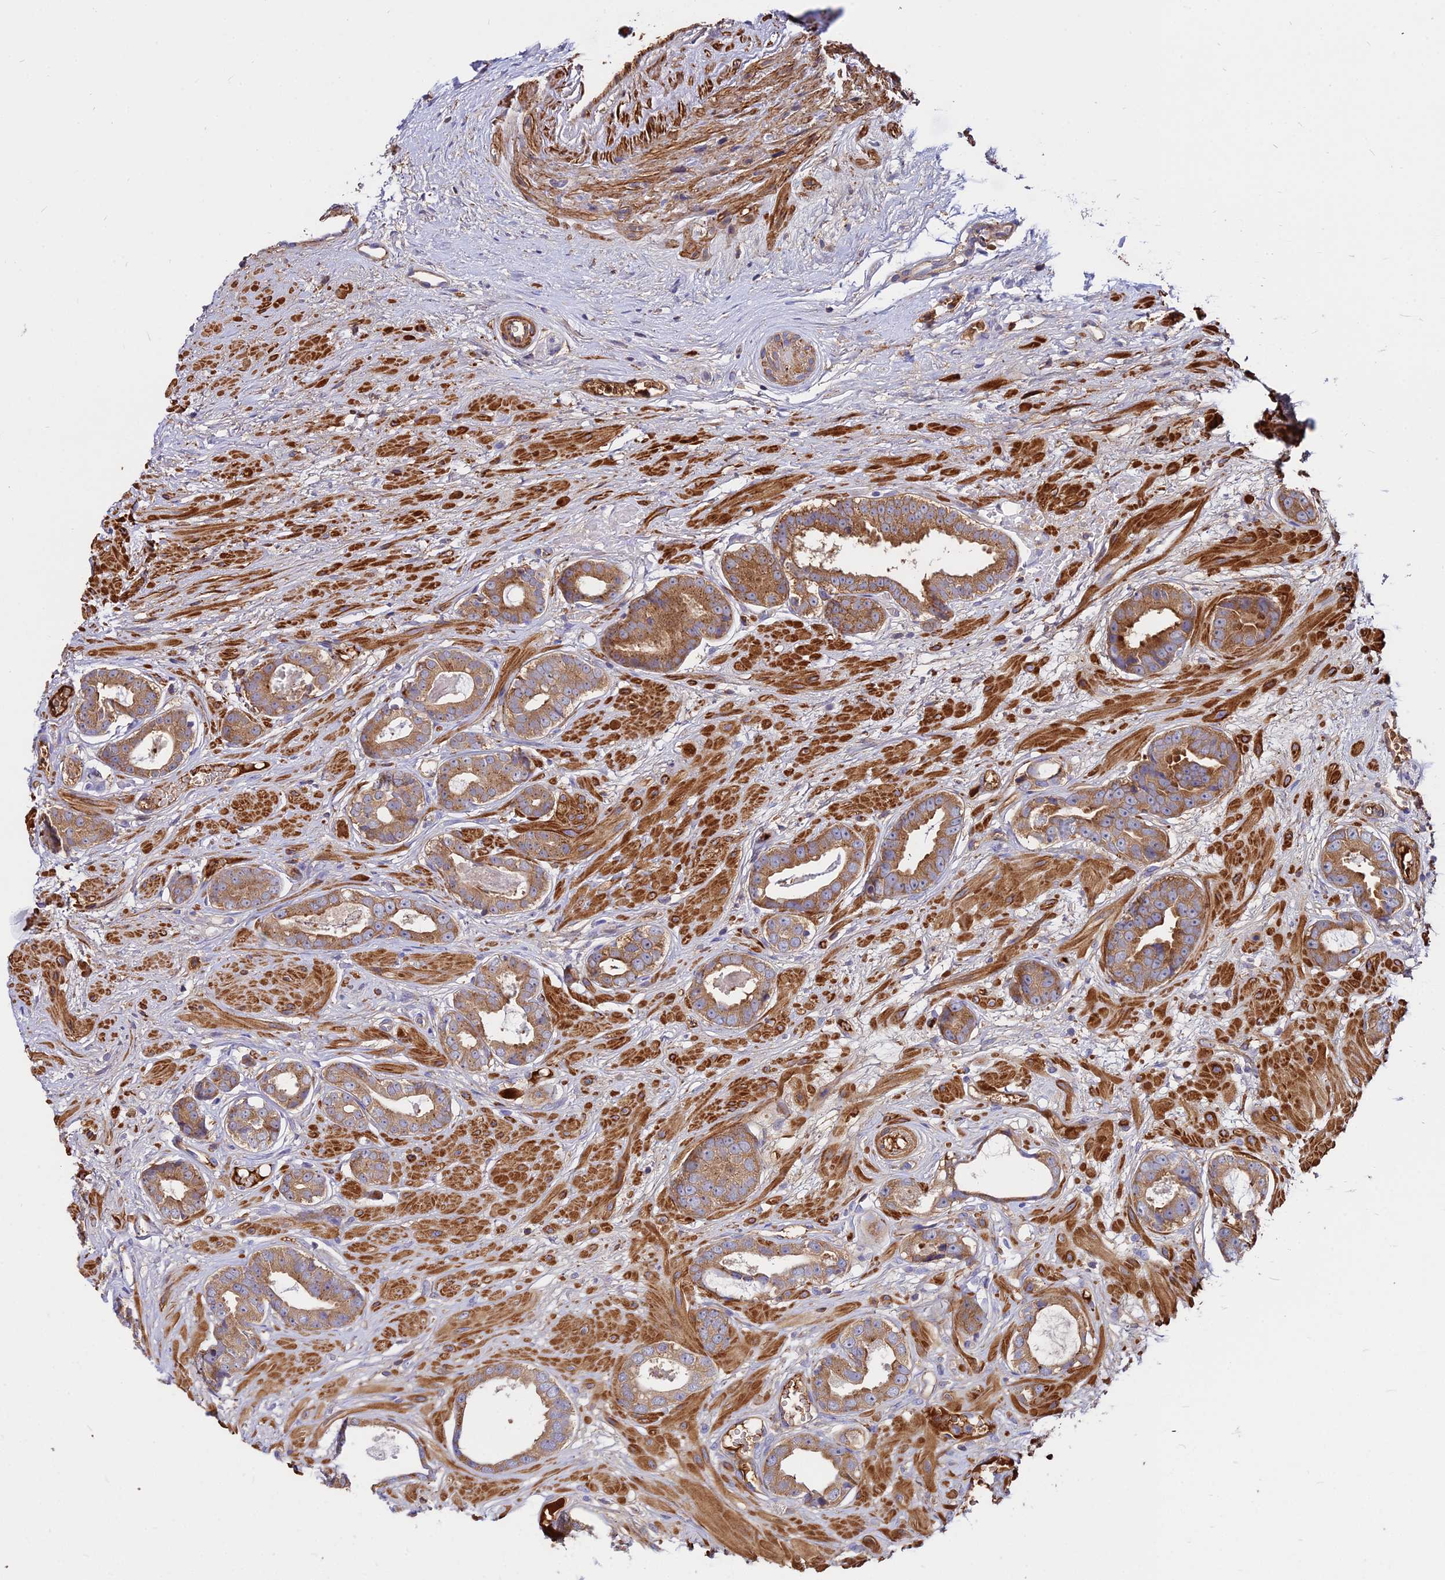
{"staining": {"intensity": "moderate", "quantity": ">75%", "location": "cytoplasmic/membranous"}, "tissue": "prostate cancer", "cell_type": "Tumor cells", "image_type": "cancer", "snomed": [{"axis": "morphology", "description": "Adenocarcinoma, Low grade"}, {"axis": "topography", "description": "Prostate"}], "caption": "Prostate cancer (adenocarcinoma (low-grade)) stained with a protein marker shows moderate staining in tumor cells.", "gene": "PYM1", "patient": {"sex": "male", "age": 64}}